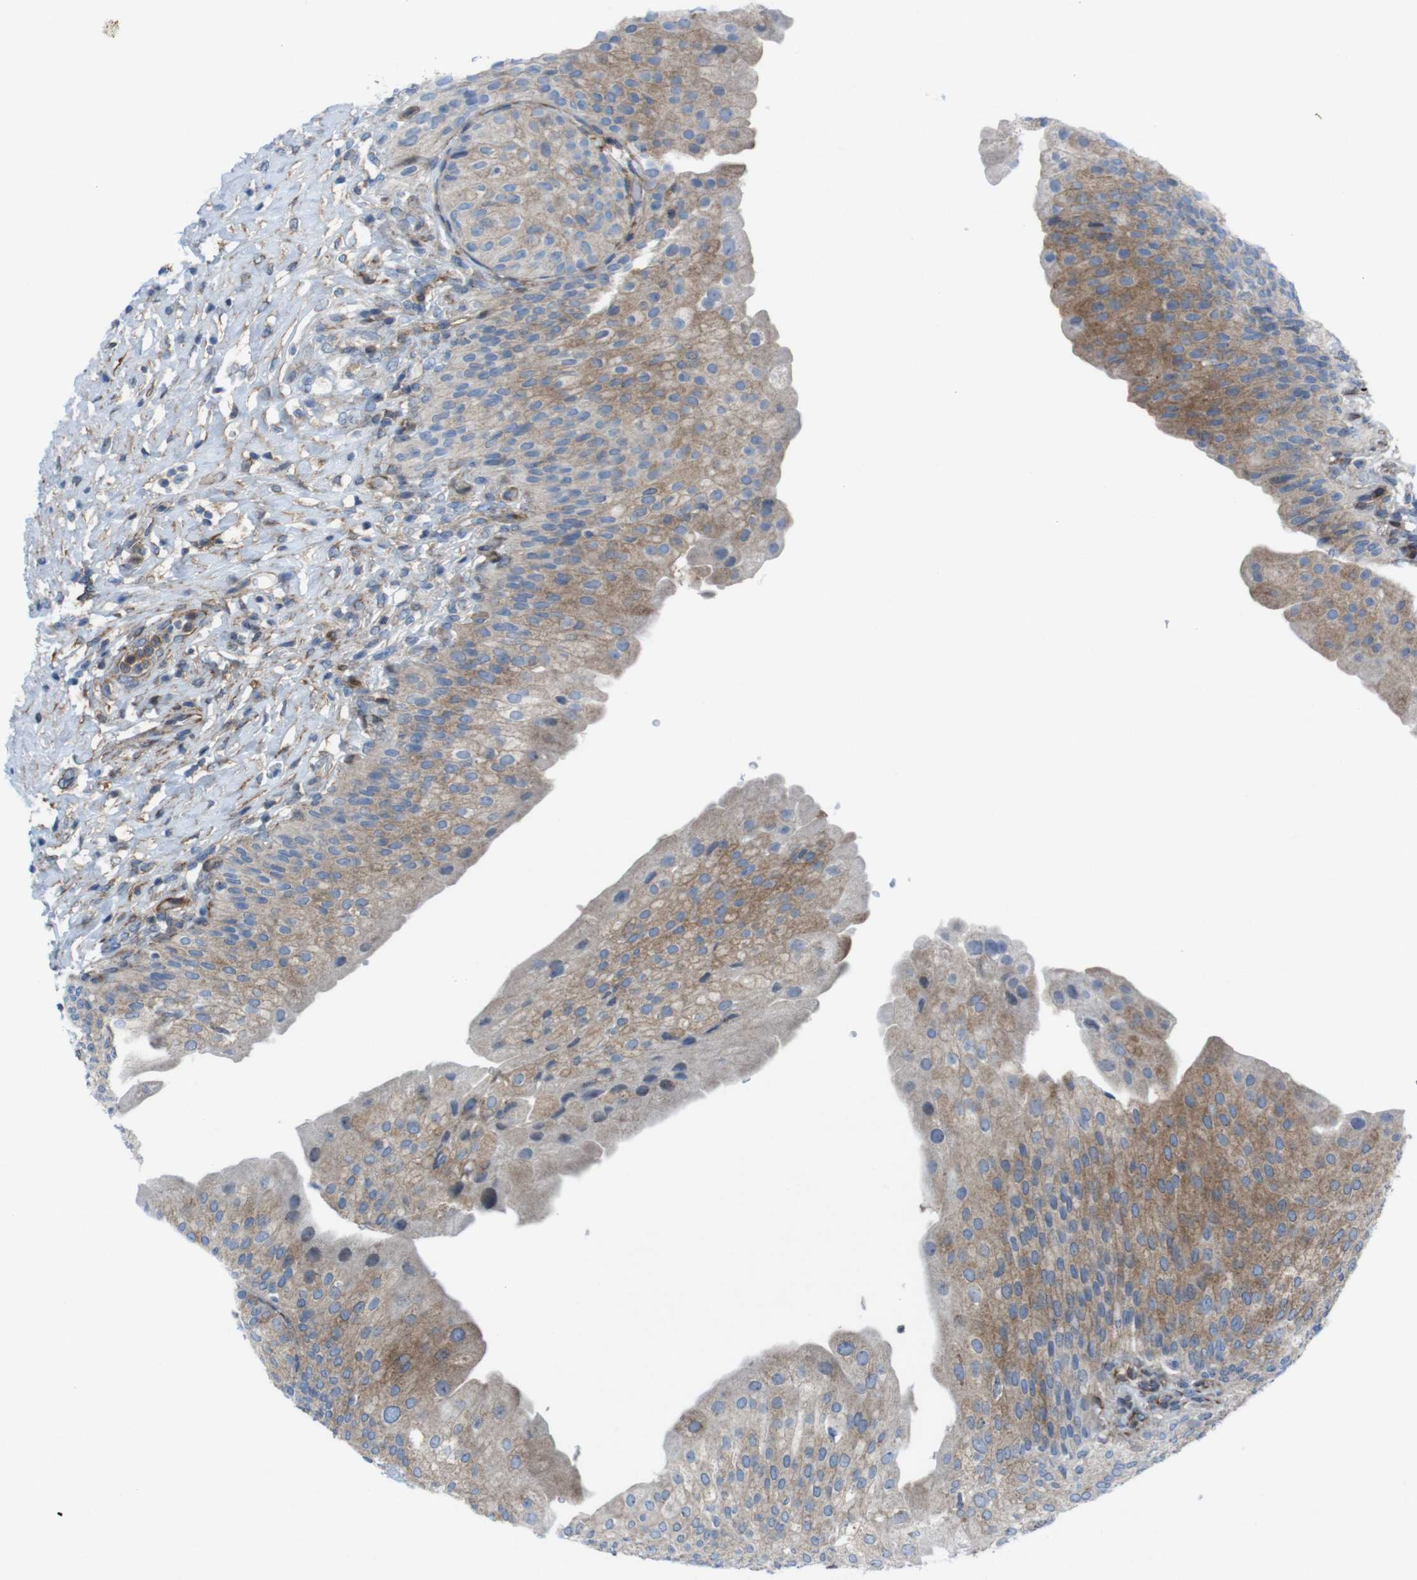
{"staining": {"intensity": "moderate", "quantity": ">75%", "location": "cytoplasmic/membranous"}, "tissue": "urinary bladder", "cell_type": "Urothelial cells", "image_type": "normal", "snomed": [{"axis": "morphology", "description": "Normal tissue, NOS"}, {"axis": "morphology", "description": "Urothelial carcinoma, High grade"}, {"axis": "topography", "description": "Urinary bladder"}], "caption": "Immunohistochemistry (IHC) image of benign urinary bladder: human urinary bladder stained using immunohistochemistry (IHC) displays medium levels of moderate protein expression localized specifically in the cytoplasmic/membranous of urothelial cells, appearing as a cytoplasmic/membranous brown color.", "gene": "DIAPH2", "patient": {"sex": "male", "age": 46}}